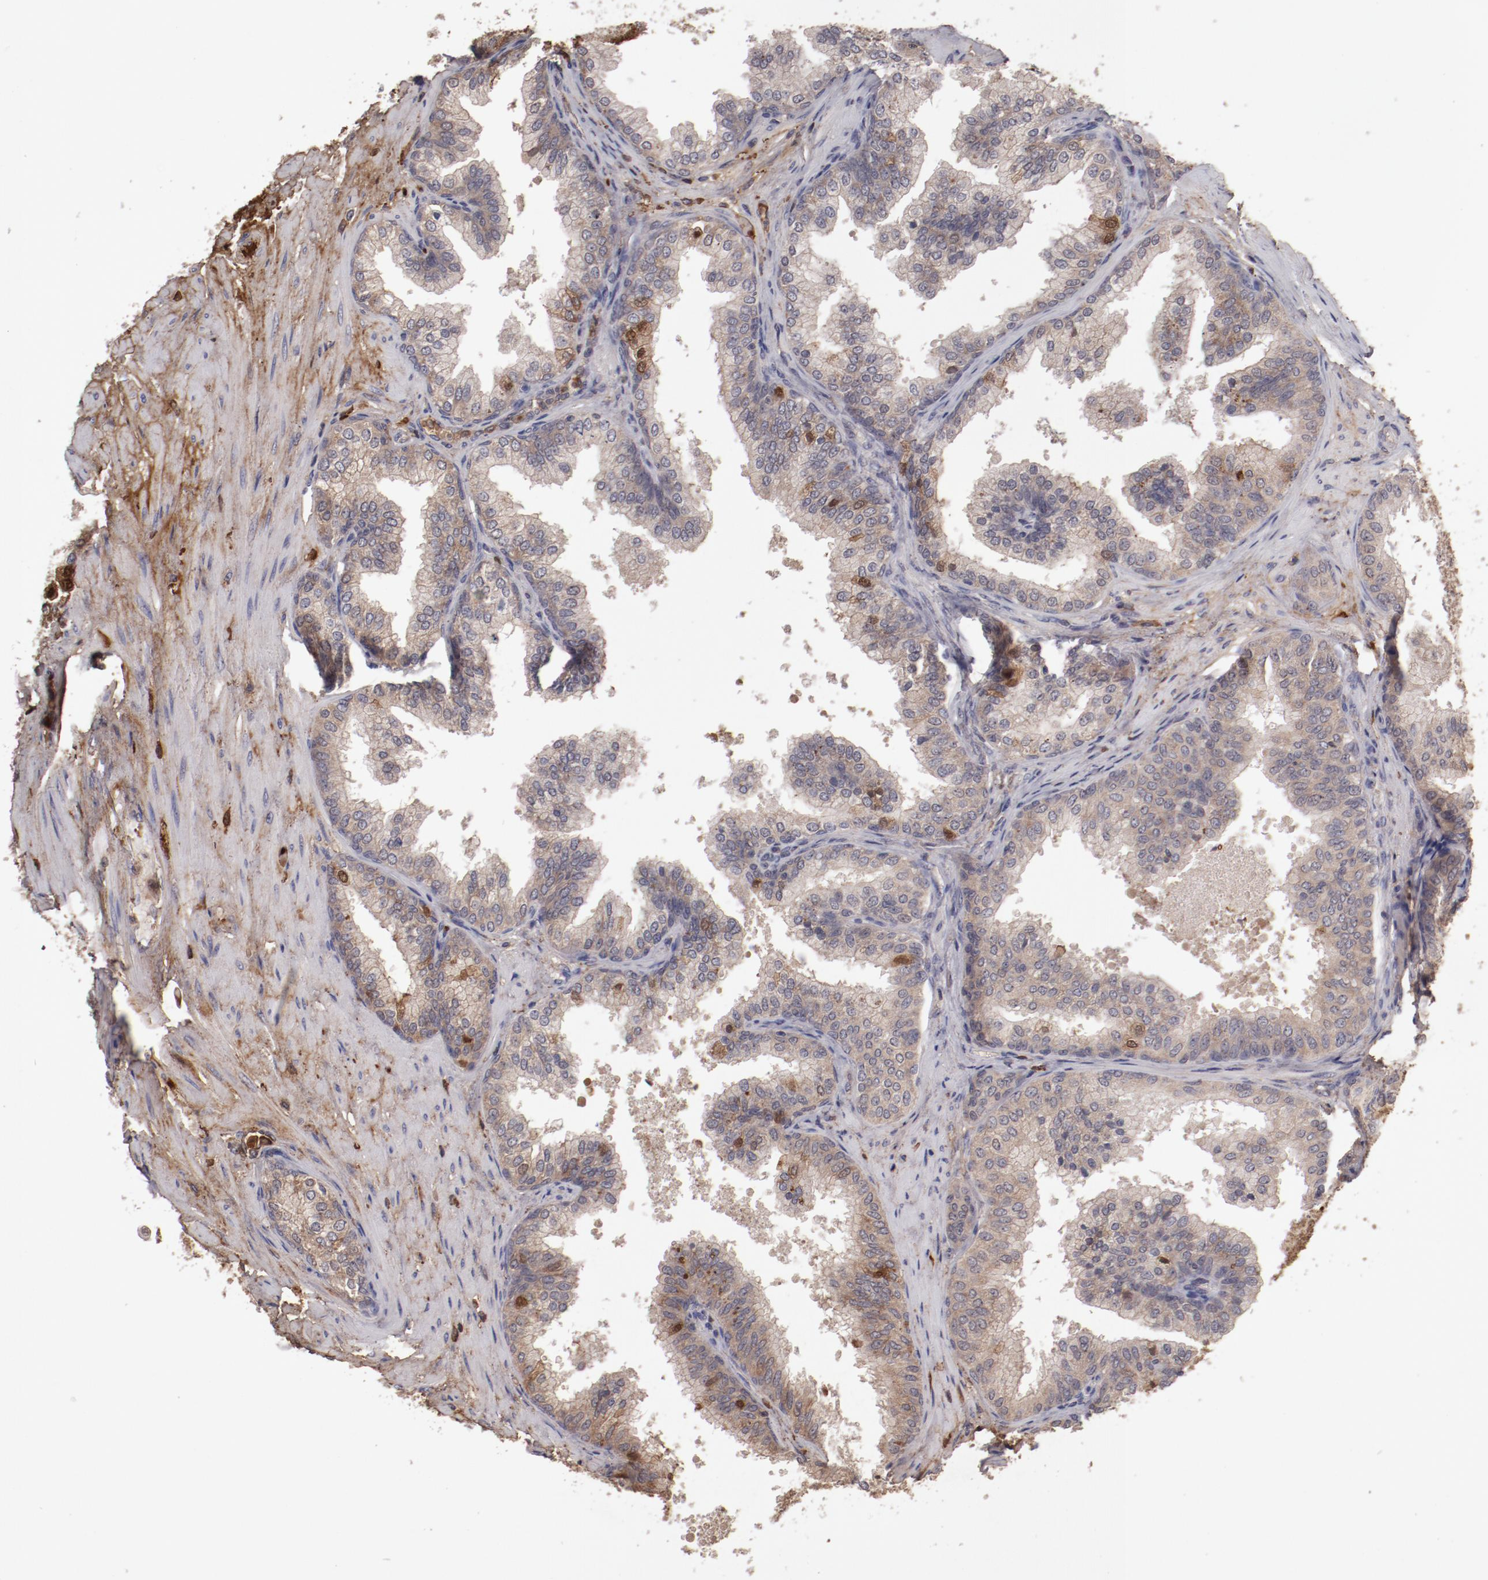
{"staining": {"intensity": "moderate", "quantity": "25%-75%", "location": "cytoplasmic/membranous"}, "tissue": "prostate", "cell_type": "Glandular cells", "image_type": "normal", "snomed": [{"axis": "morphology", "description": "Normal tissue, NOS"}, {"axis": "topography", "description": "Prostate"}], "caption": "This is a histology image of IHC staining of unremarkable prostate, which shows moderate expression in the cytoplasmic/membranous of glandular cells.", "gene": "CP", "patient": {"sex": "male", "age": 60}}